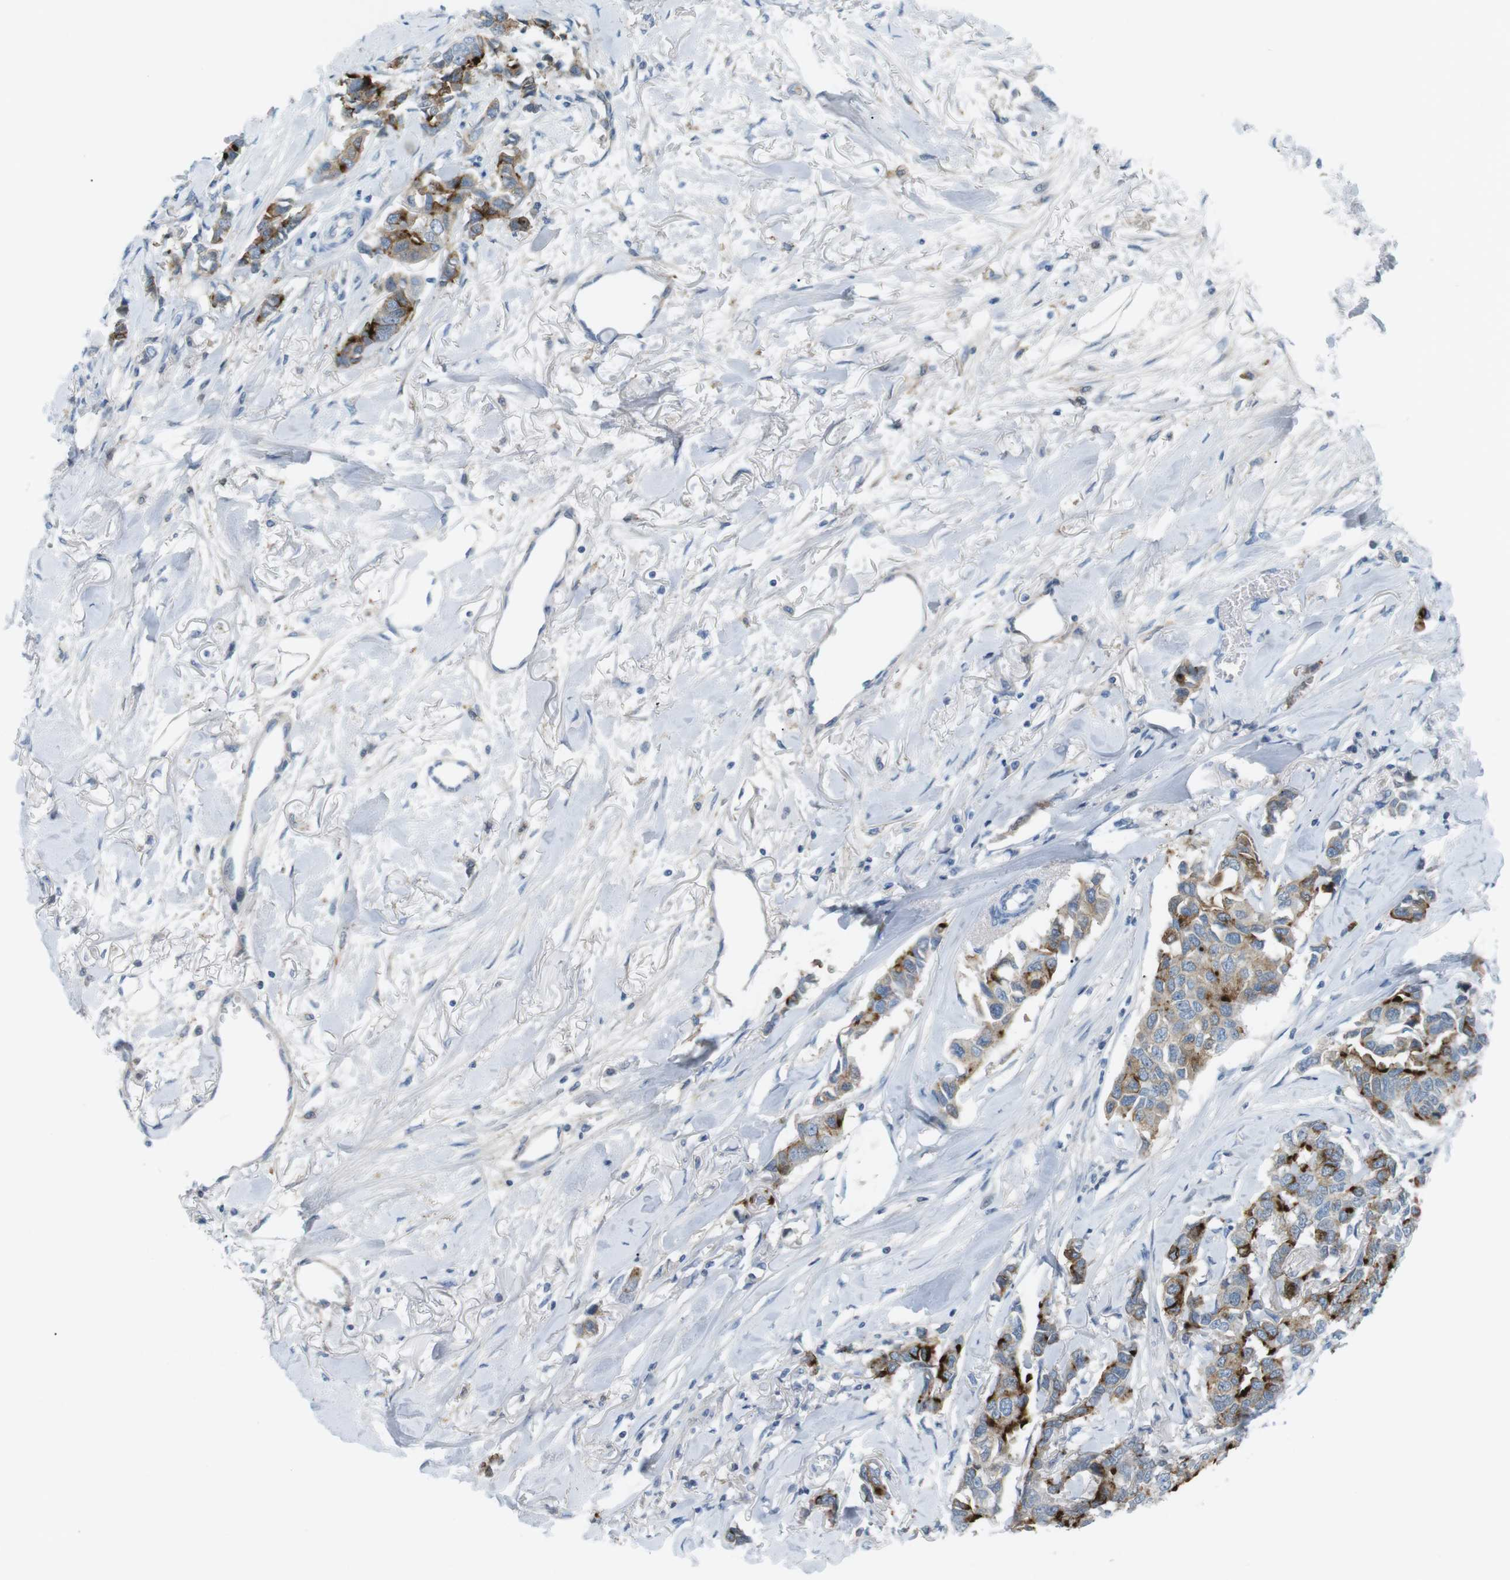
{"staining": {"intensity": "strong", "quantity": ">75%", "location": "cytoplasmic/membranous"}, "tissue": "breast cancer", "cell_type": "Tumor cells", "image_type": "cancer", "snomed": [{"axis": "morphology", "description": "Duct carcinoma"}, {"axis": "topography", "description": "Breast"}], "caption": "Approximately >75% of tumor cells in human breast cancer (infiltrating ductal carcinoma) reveal strong cytoplasmic/membranous protein positivity as visualized by brown immunohistochemical staining.", "gene": "AZGP1", "patient": {"sex": "female", "age": 80}}